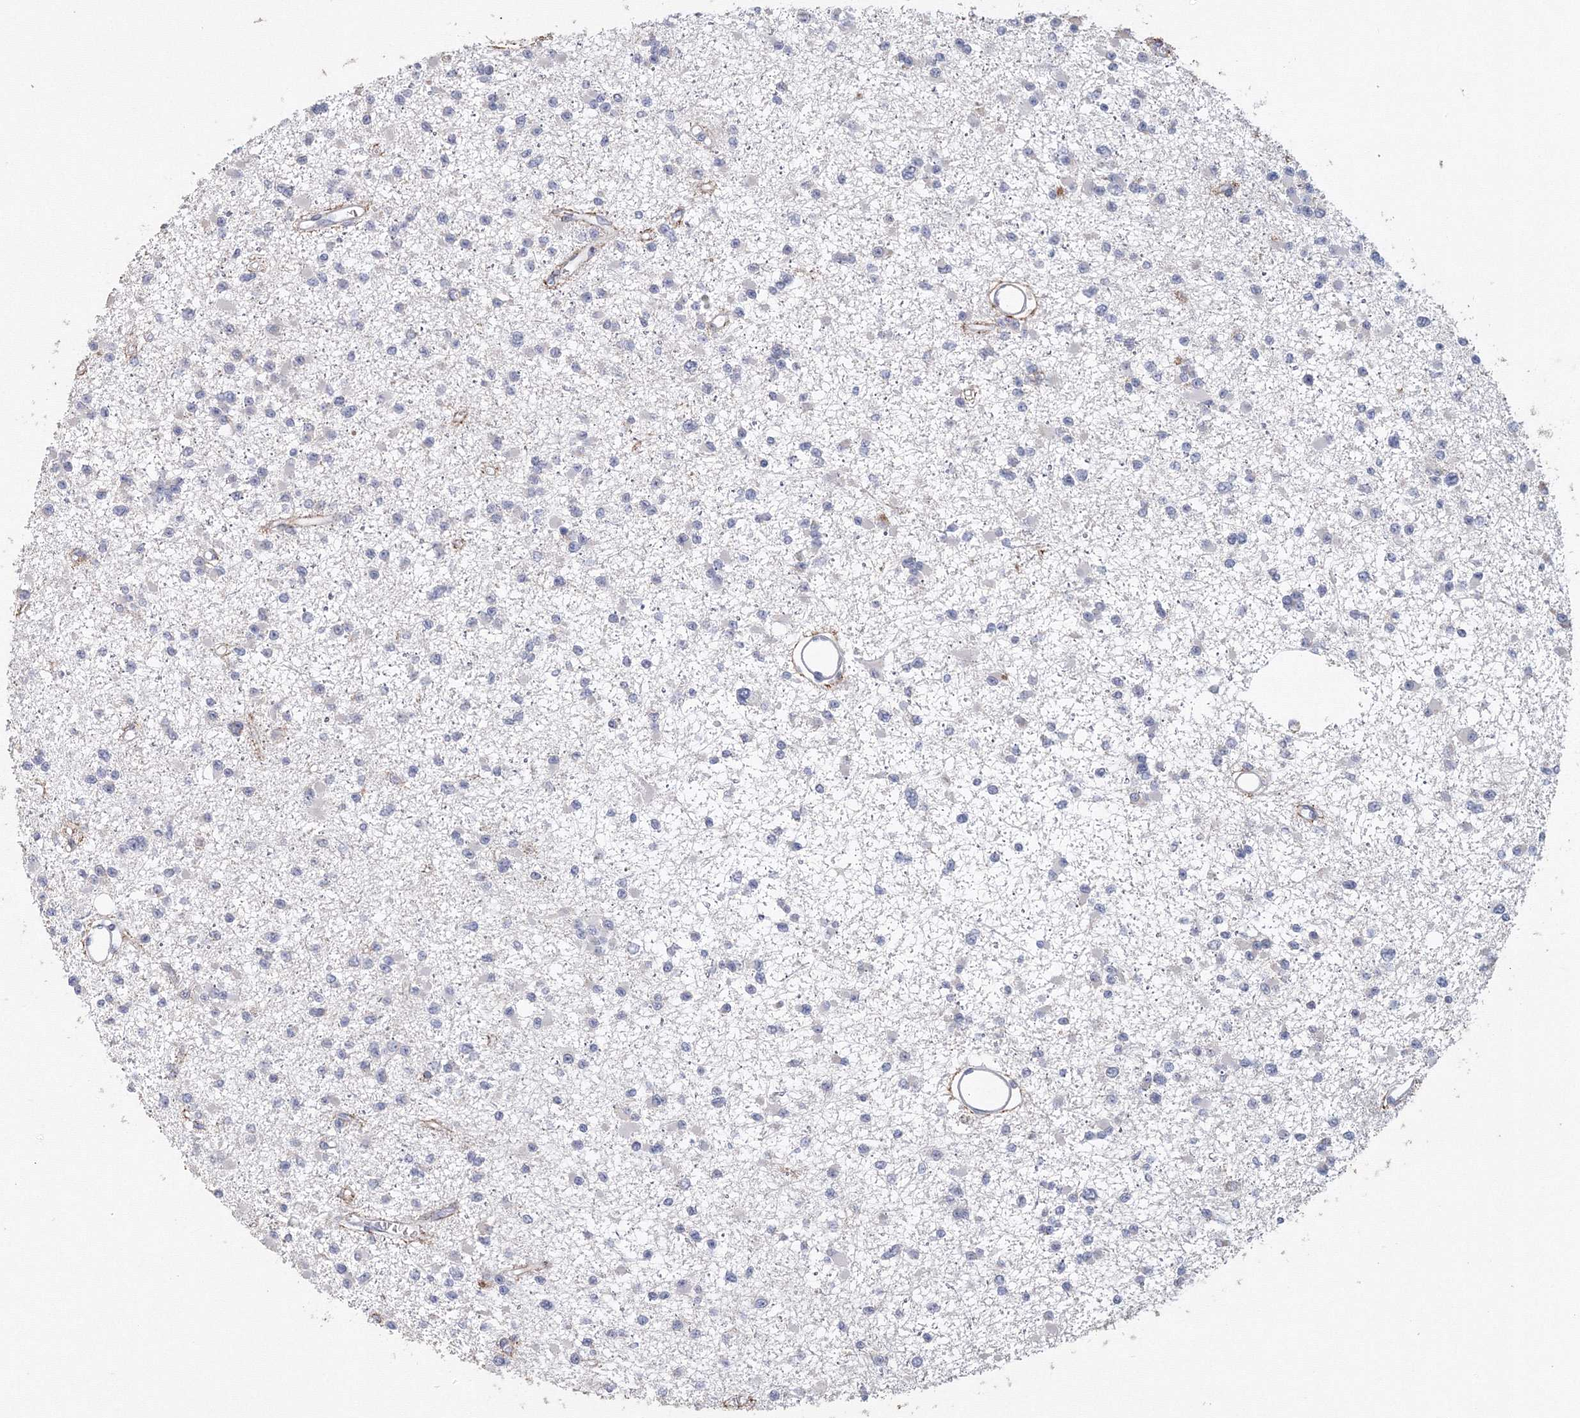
{"staining": {"intensity": "negative", "quantity": "none", "location": "none"}, "tissue": "glioma", "cell_type": "Tumor cells", "image_type": "cancer", "snomed": [{"axis": "morphology", "description": "Glioma, malignant, Low grade"}, {"axis": "topography", "description": "Brain"}], "caption": "High magnification brightfield microscopy of malignant low-grade glioma stained with DAB (3,3'-diaminobenzidine) (brown) and counterstained with hematoxylin (blue): tumor cells show no significant staining.", "gene": "TACC2", "patient": {"sex": "female", "age": 22}}